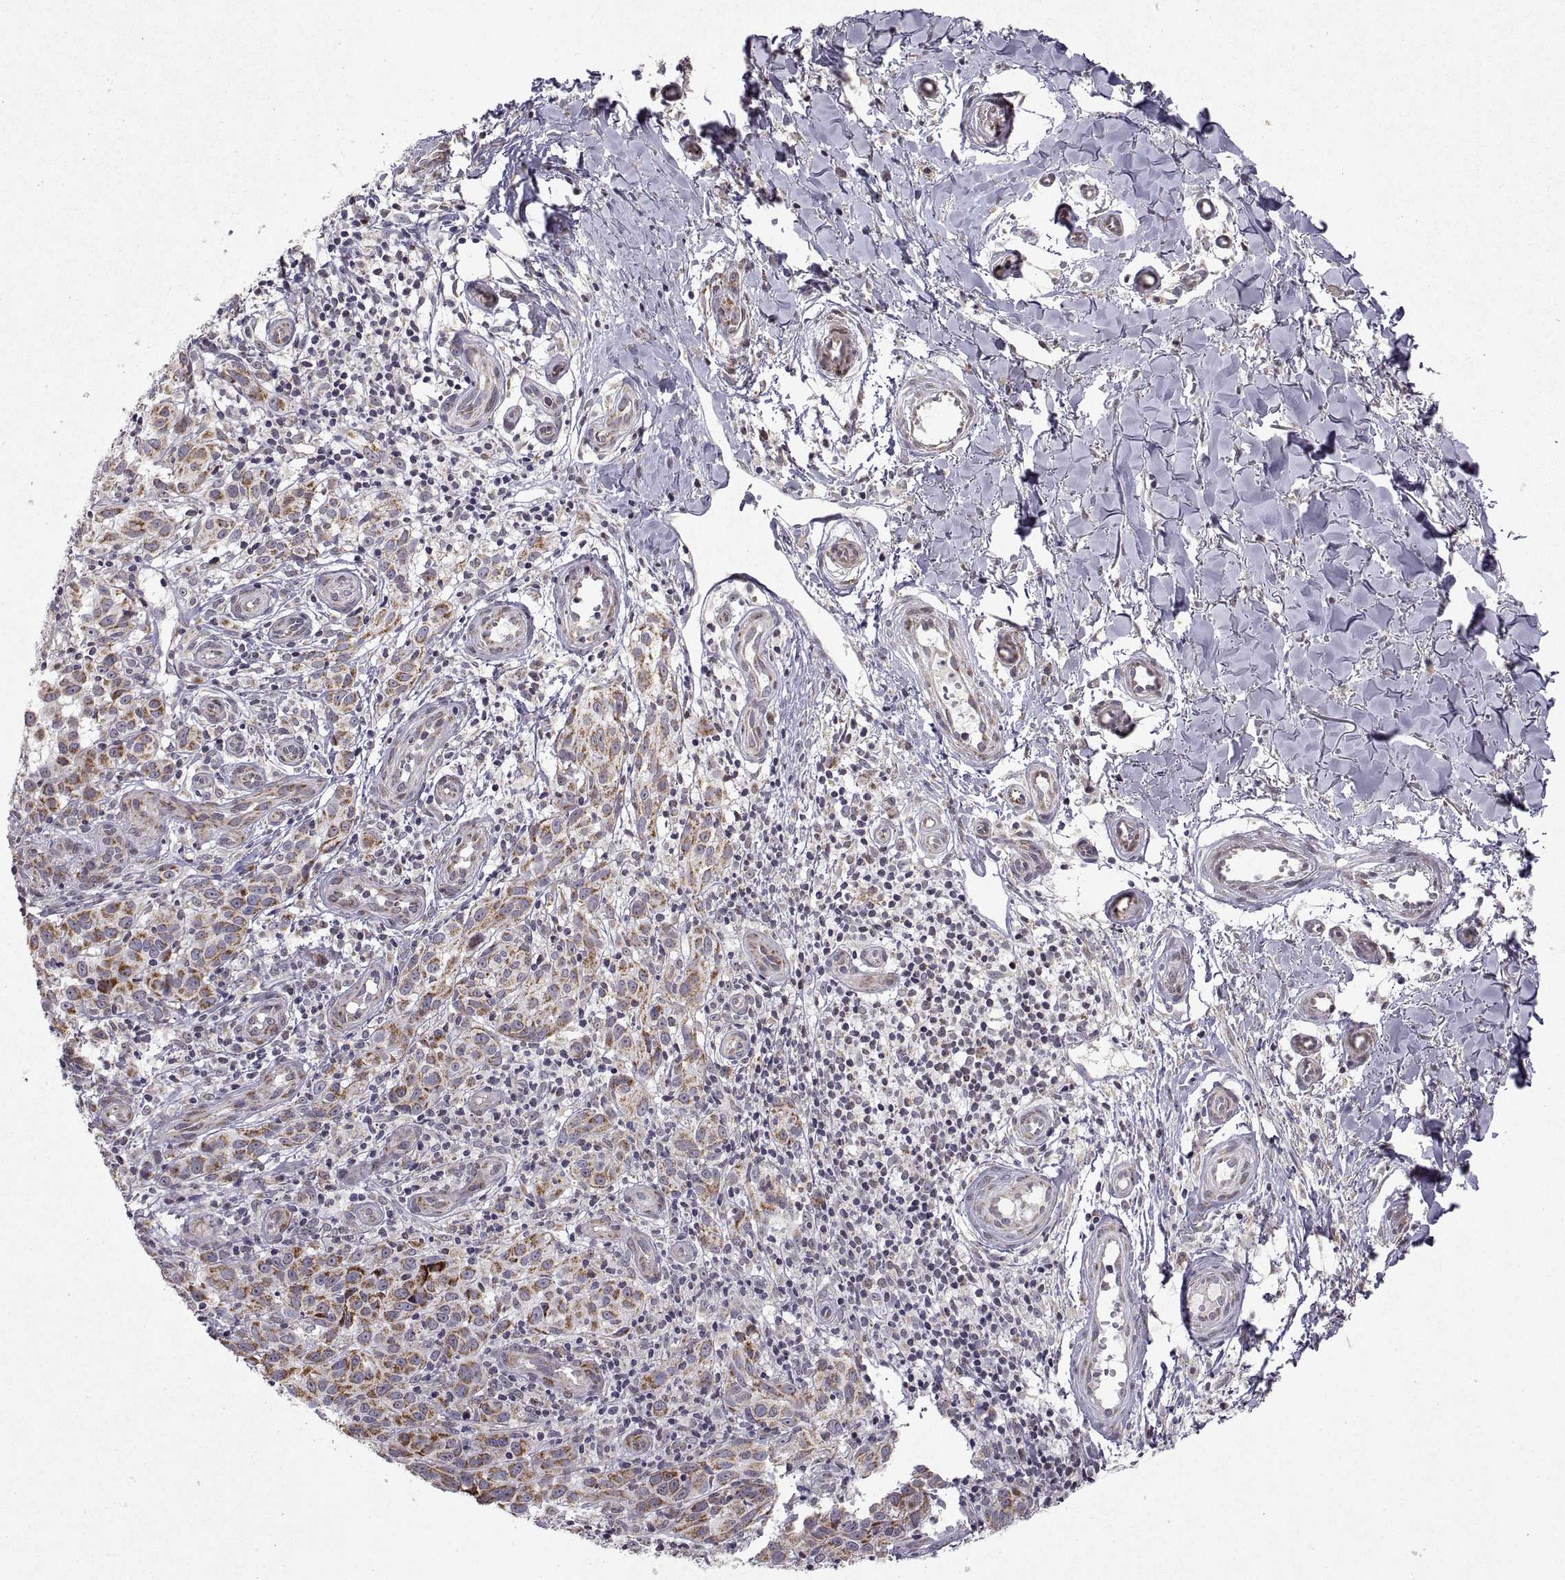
{"staining": {"intensity": "moderate", "quantity": "<25%", "location": "cytoplasmic/membranous"}, "tissue": "melanoma", "cell_type": "Tumor cells", "image_type": "cancer", "snomed": [{"axis": "morphology", "description": "Malignant melanoma, NOS"}, {"axis": "topography", "description": "Skin"}], "caption": "Tumor cells demonstrate low levels of moderate cytoplasmic/membranous positivity in approximately <25% of cells in human malignant melanoma. (DAB = brown stain, brightfield microscopy at high magnification).", "gene": "MANBAL", "patient": {"sex": "female", "age": 53}}